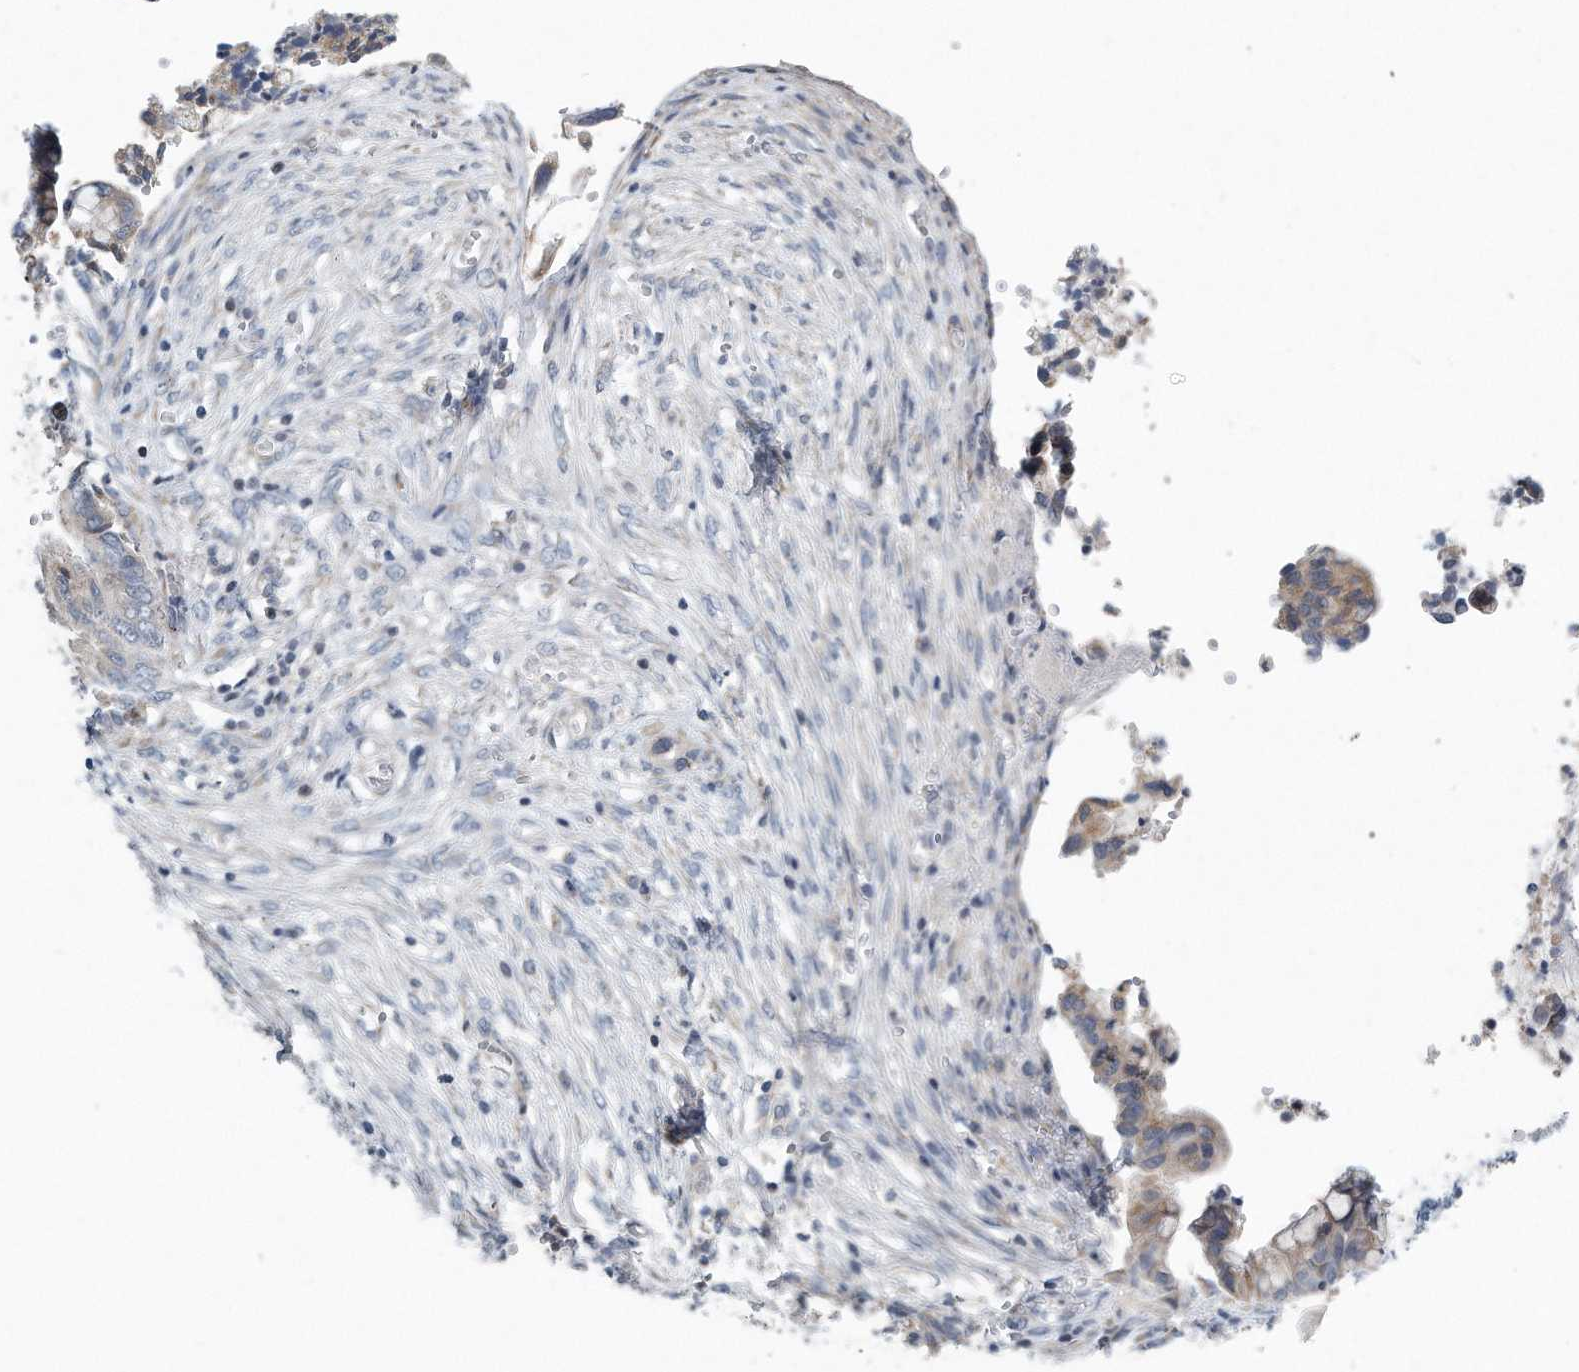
{"staining": {"intensity": "weak", "quantity": "<25%", "location": "cytoplasmic/membranous"}, "tissue": "cervical cancer", "cell_type": "Tumor cells", "image_type": "cancer", "snomed": [{"axis": "morphology", "description": "Adenocarcinoma, NOS"}, {"axis": "topography", "description": "Cervix"}], "caption": "The histopathology image reveals no significant expression in tumor cells of cervical cancer.", "gene": "VLDLR", "patient": {"sex": "female", "age": 44}}